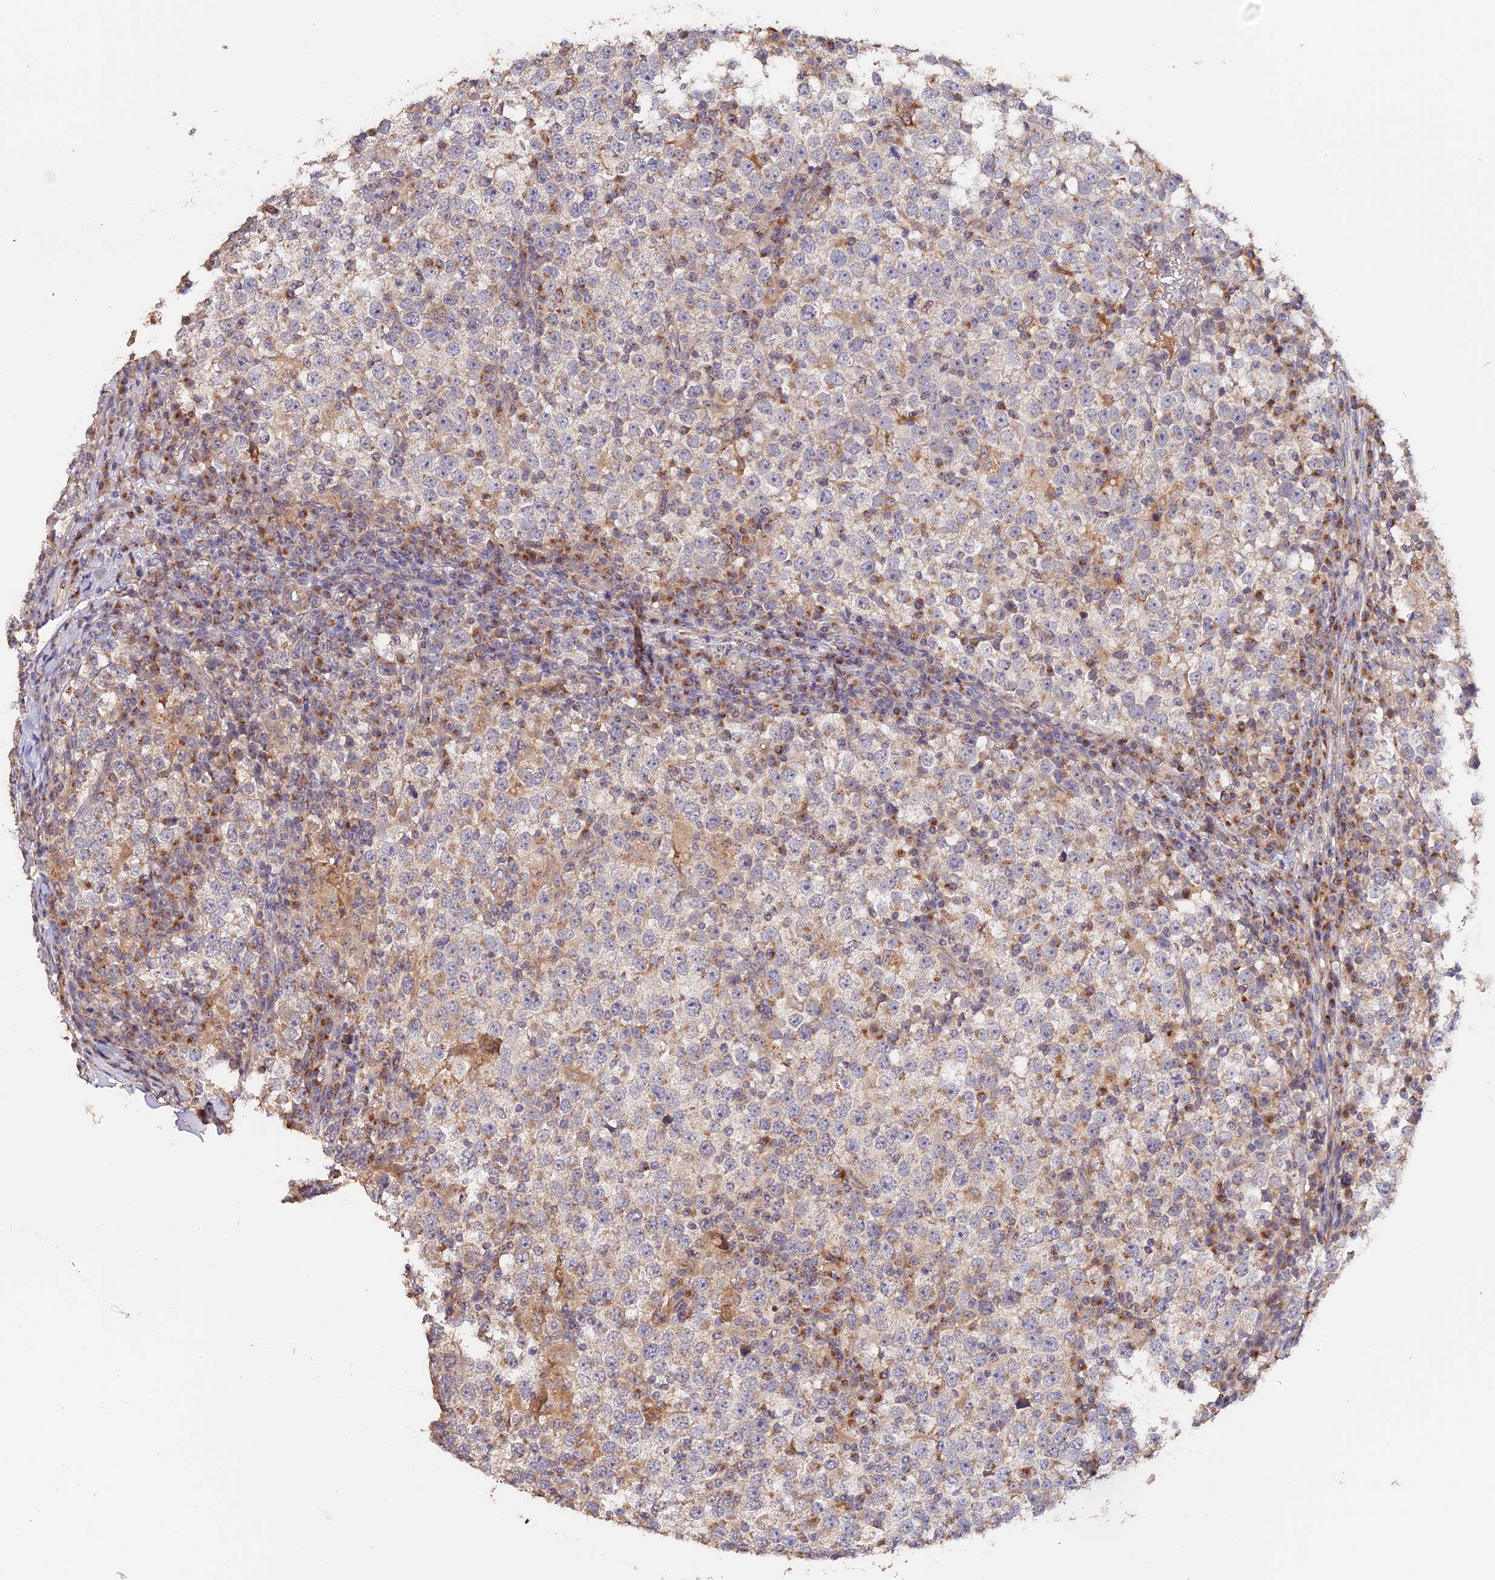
{"staining": {"intensity": "weak", "quantity": "25%-75%", "location": "cytoplasmic/membranous"}, "tissue": "testis cancer", "cell_type": "Tumor cells", "image_type": "cancer", "snomed": [{"axis": "morphology", "description": "Seminoma, NOS"}, {"axis": "topography", "description": "Testis"}], "caption": "Immunohistochemical staining of human testis cancer (seminoma) displays weak cytoplasmic/membranous protein expression in approximately 25%-75% of tumor cells. Using DAB (brown) and hematoxylin (blue) stains, captured at high magnification using brightfield microscopy.", "gene": "TANGO6", "patient": {"sex": "male", "age": 65}}